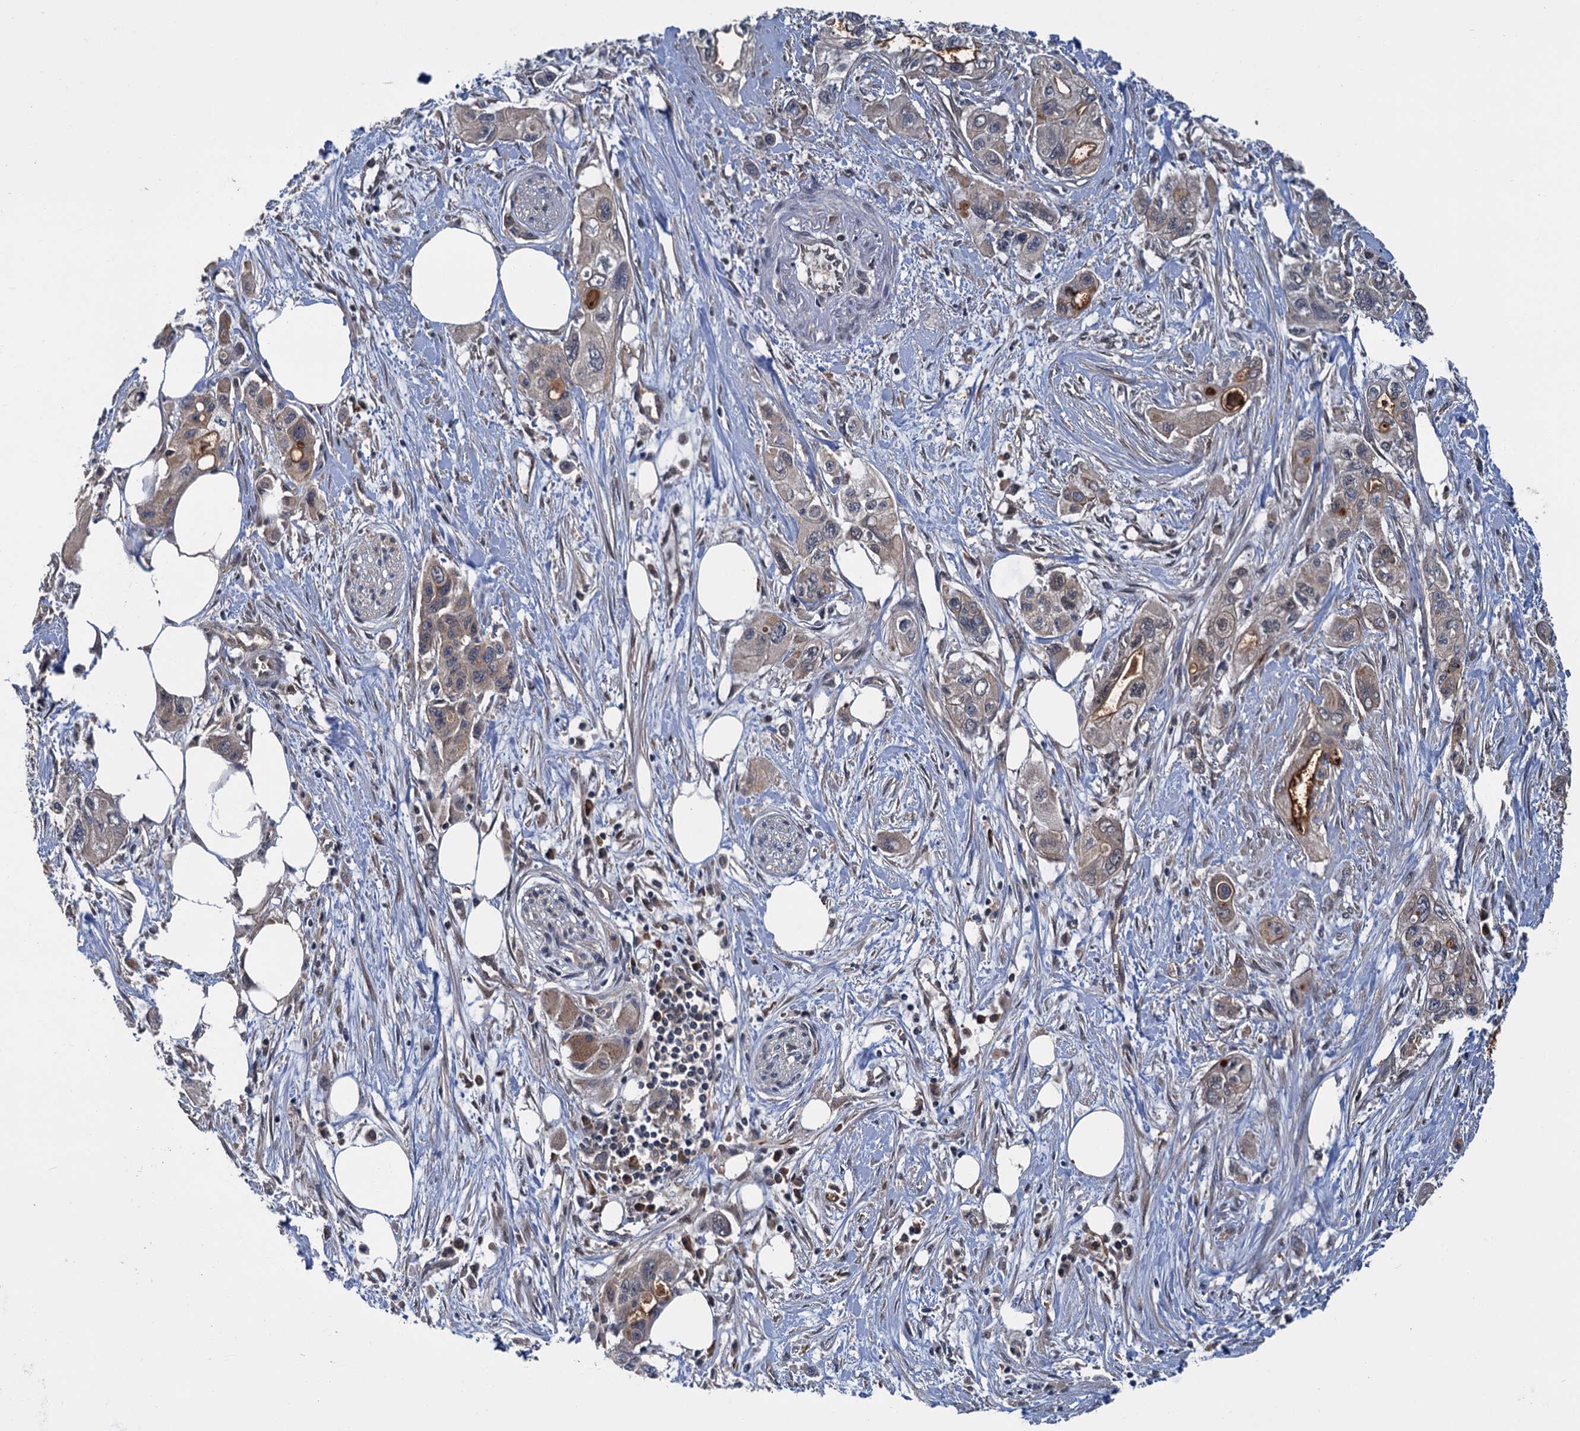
{"staining": {"intensity": "moderate", "quantity": "<25%", "location": "cytoplasmic/membranous"}, "tissue": "pancreatic cancer", "cell_type": "Tumor cells", "image_type": "cancer", "snomed": [{"axis": "morphology", "description": "Adenocarcinoma, NOS"}, {"axis": "topography", "description": "Pancreas"}], "caption": "A brown stain shows moderate cytoplasmic/membranous positivity of a protein in pancreatic cancer tumor cells.", "gene": "KANSL2", "patient": {"sex": "male", "age": 75}}